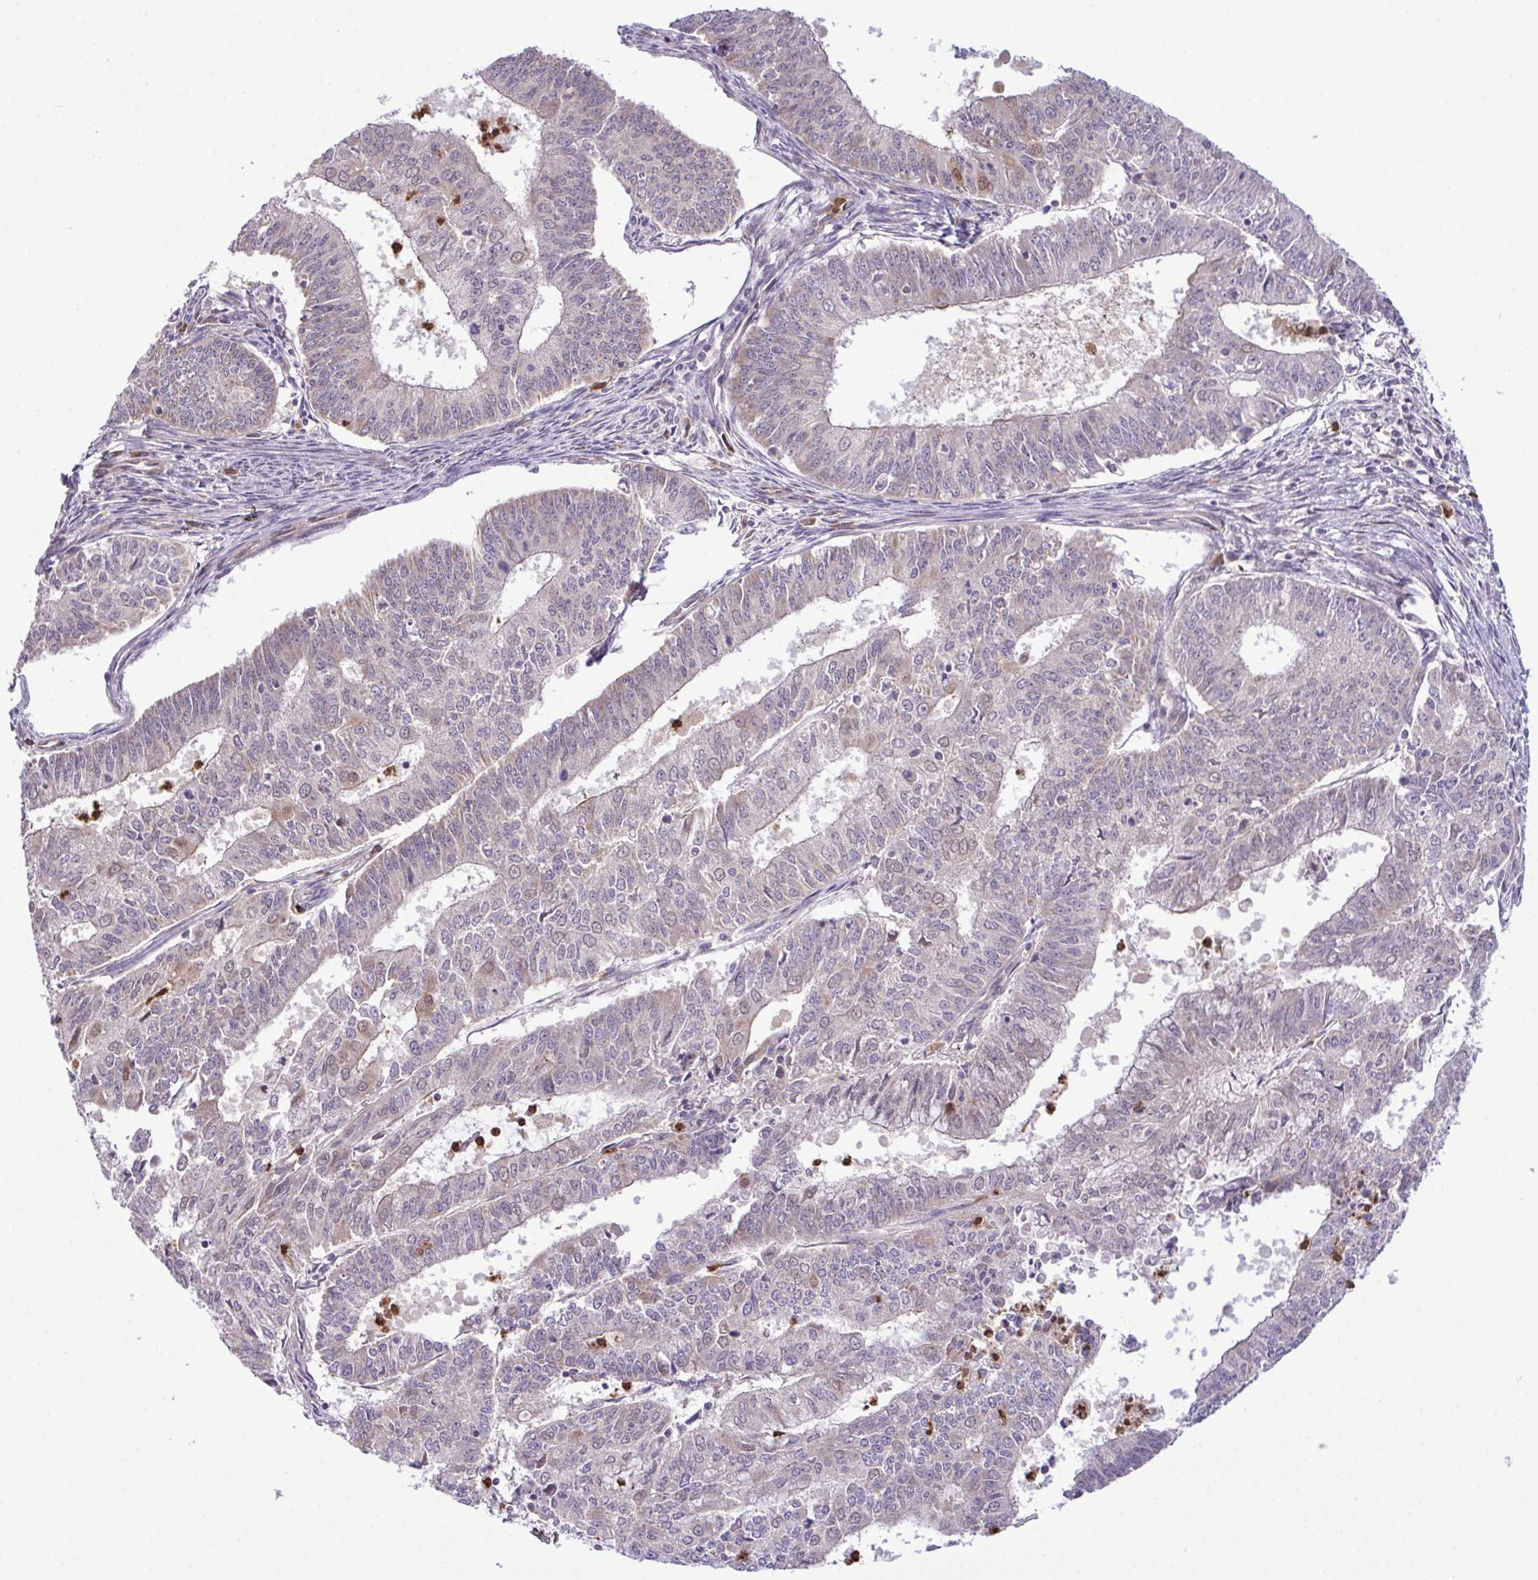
{"staining": {"intensity": "negative", "quantity": "none", "location": "none"}, "tissue": "endometrial cancer", "cell_type": "Tumor cells", "image_type": "cancer", "snomed": [{"axis": "morphology", "description": "Adenocarcinoma, NOS"}, {"axis": "topography", "description": "Endometrium"}], "caption": "Tumor cells are negative for brown protein staining in endometrial adenocarcinoma. The staining is performed using DAB (3,3'-diaminobenzidine) brown chromogen with nuclei counter-stained in using hematoxylin.", "gene": "CMPK1", "patient": {"sex": "female", "age": 61}}